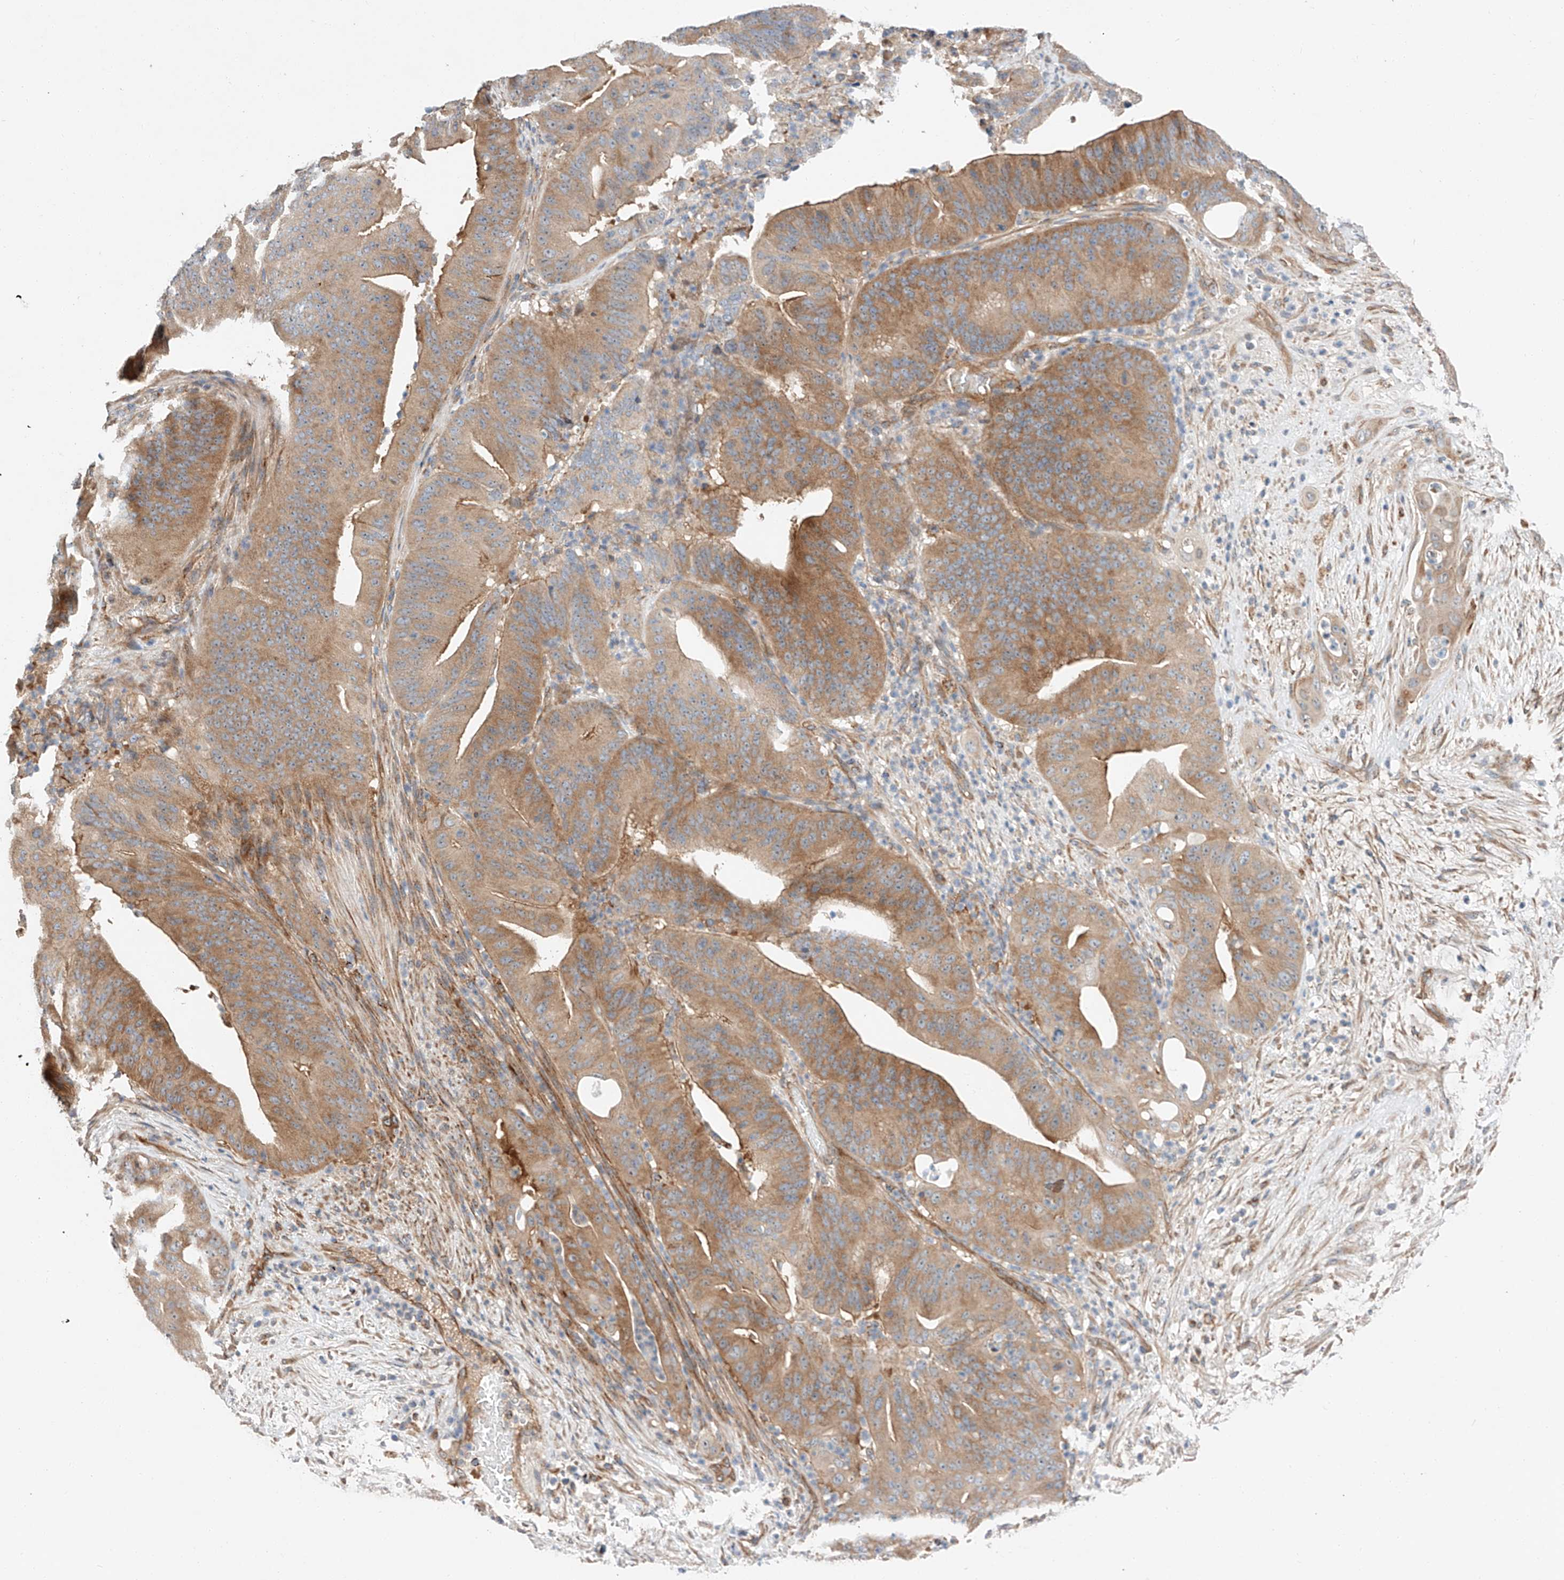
{"staining": {"intensity": "moderate", "quantity": ">75%", "location": "cytoplasmic/membranous"}, "tissue": "pancreatic cancer", "cell_type": "Tumor cells", "image_type": "cancer", "snomed": [{"axis": "morphology", "description": "Adenocarcinoma, NOS"}, {"axis": "topography", "description": "Pancreas"}], "caption": "This micrograph shows pancreatic adenocarcinoma stained with immunohistochemistry to label a protein in brown. The cytoplasmic/membranous of tumor cells show moderate positivity for the protein. Nuclei are counter-stained blue.", "gene": "RUSC1", "patient": {"sex": "female", "age": 77}}